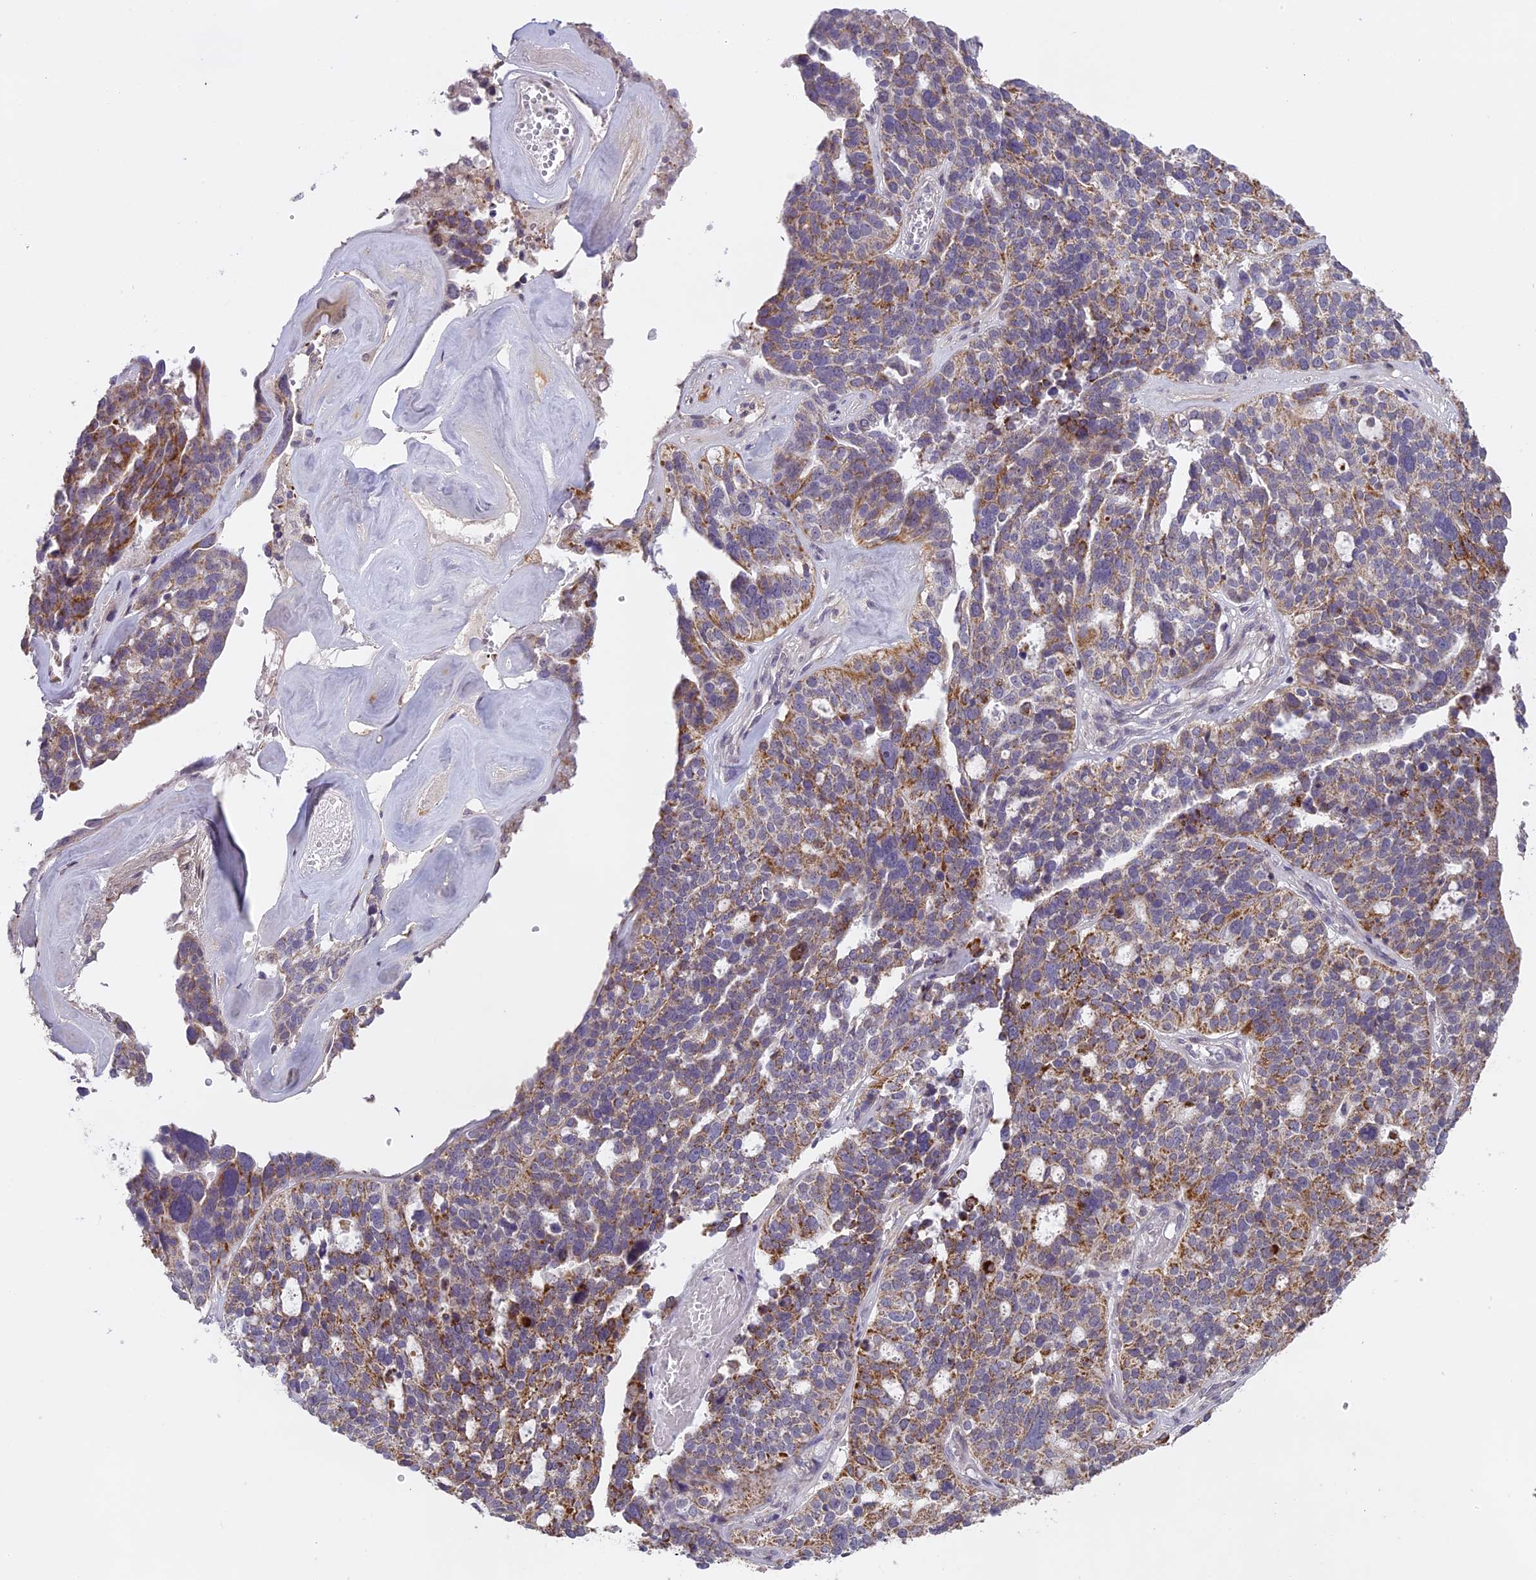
{"staining": {"intensity": "moderate", "quantity": "25%-75%", "location": "cytoplasmic/membranous"}, "tissue": "ovarian cancer", "cell_type": "Tumor cells", "image_type": "cancer", "snomed": [{"axis": "morphology", "description": "Cystadenocarcinoma, serous, NOS"}, {"axis": "topography", "description": "Ovary"}], "caption": "Immunohistochemical staining of ovarian cancer (serous cystadenocarcinoma) reveals medium levels of moderate cytoplasmic/membranous staining in about 25%-75% of tumor cells.", "gene": "ERG28", "patient": {"sex": "female", "age": 59}}